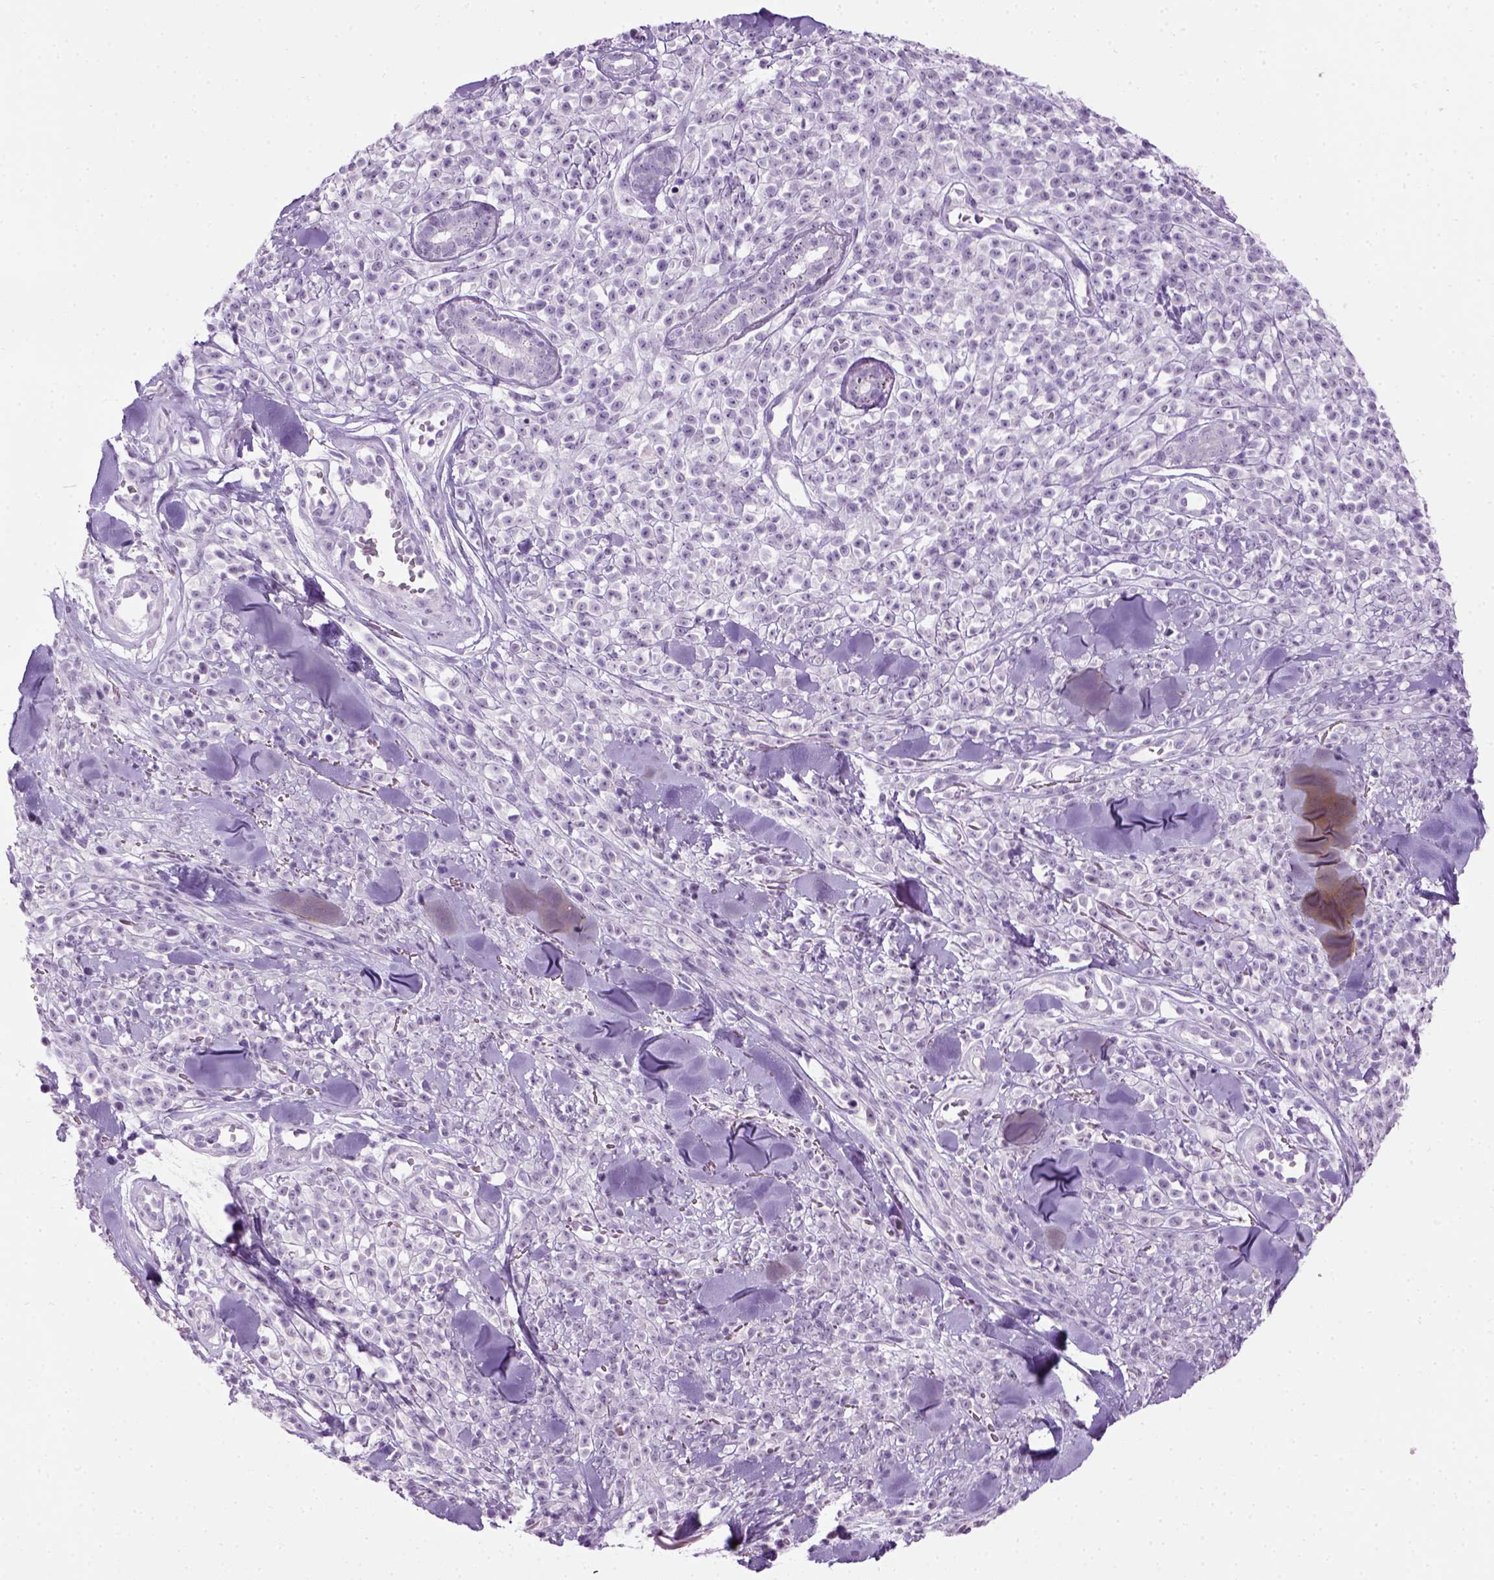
{"staining": {"intensity": "negative", "quantity": "none", "location": "none"}, "tissue": "melanoma", "cell_type": "Tumor cells", "image_type": "cancer", "snomed": [{"axis": "morphology", "description": "Malignant melanoma, NOS"}, {"axis": "topography", "description": "Skin"}, {"axis": "topography", "description": "Skin of trunk"}], "caption": "Immunohistochemical staining of human melanoma demonstrates no significant positivity in tumor cells.", "gene": "GABRB2", "patient": {"sex": "male", "age": 74}}